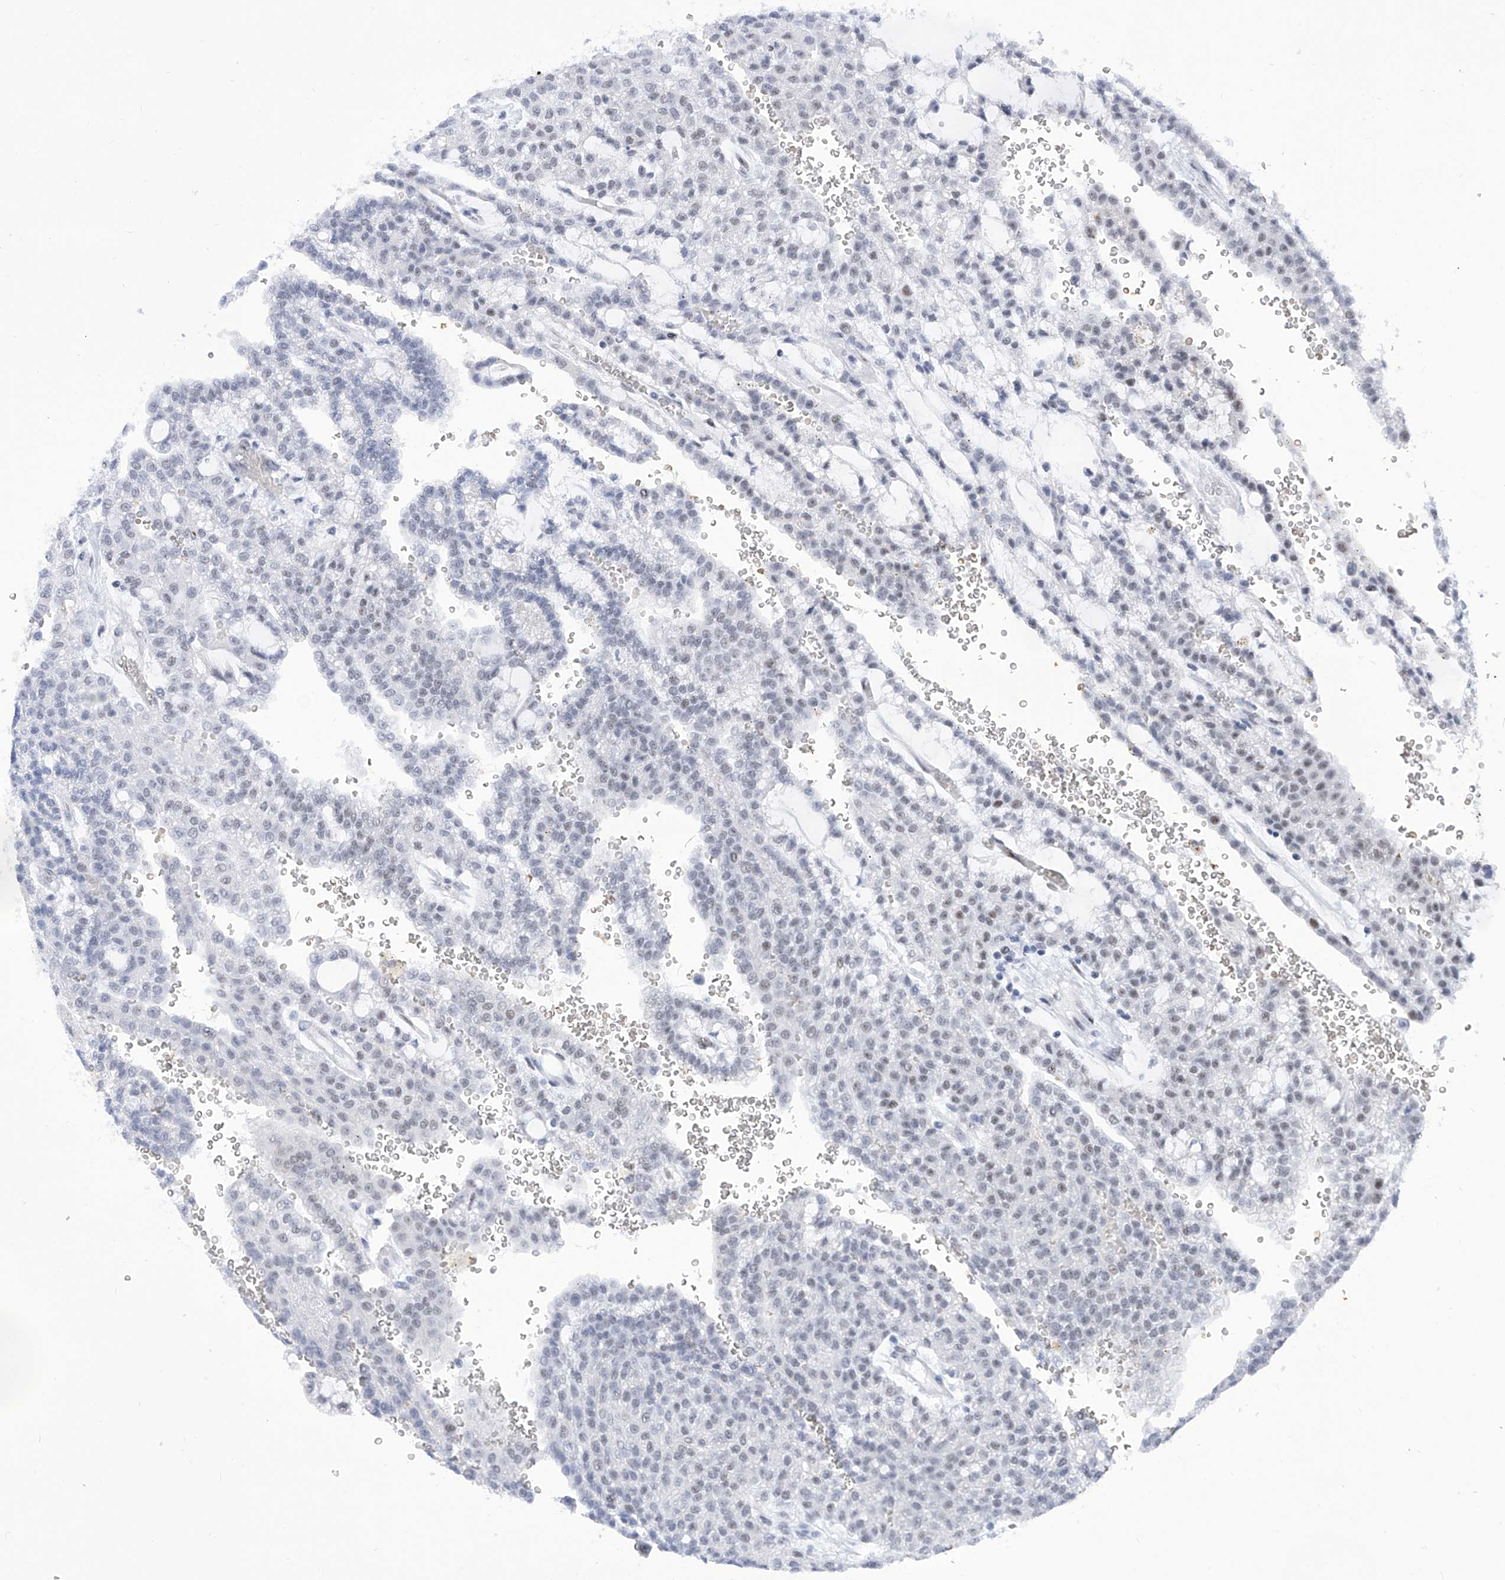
{"staining": {"intensity": "moderate", "quantity": "<25%", "location": "nuclear"}, "tissue": "renal cancer", "cell_type": "Tumor cells", "image_type": "cancer", "snomed": [{"axis": "morphology", "description": "Adenocarcinoma, NOS"}, {"axis": "topography", "description": "Kidney"}], "caption": "Human renal cancer (adenocarcinoma) stained with a protein marker exhibits moderate staining in tumor cells.", "gene": "SART1", "patient": {"sex": "male", "age": 63}}